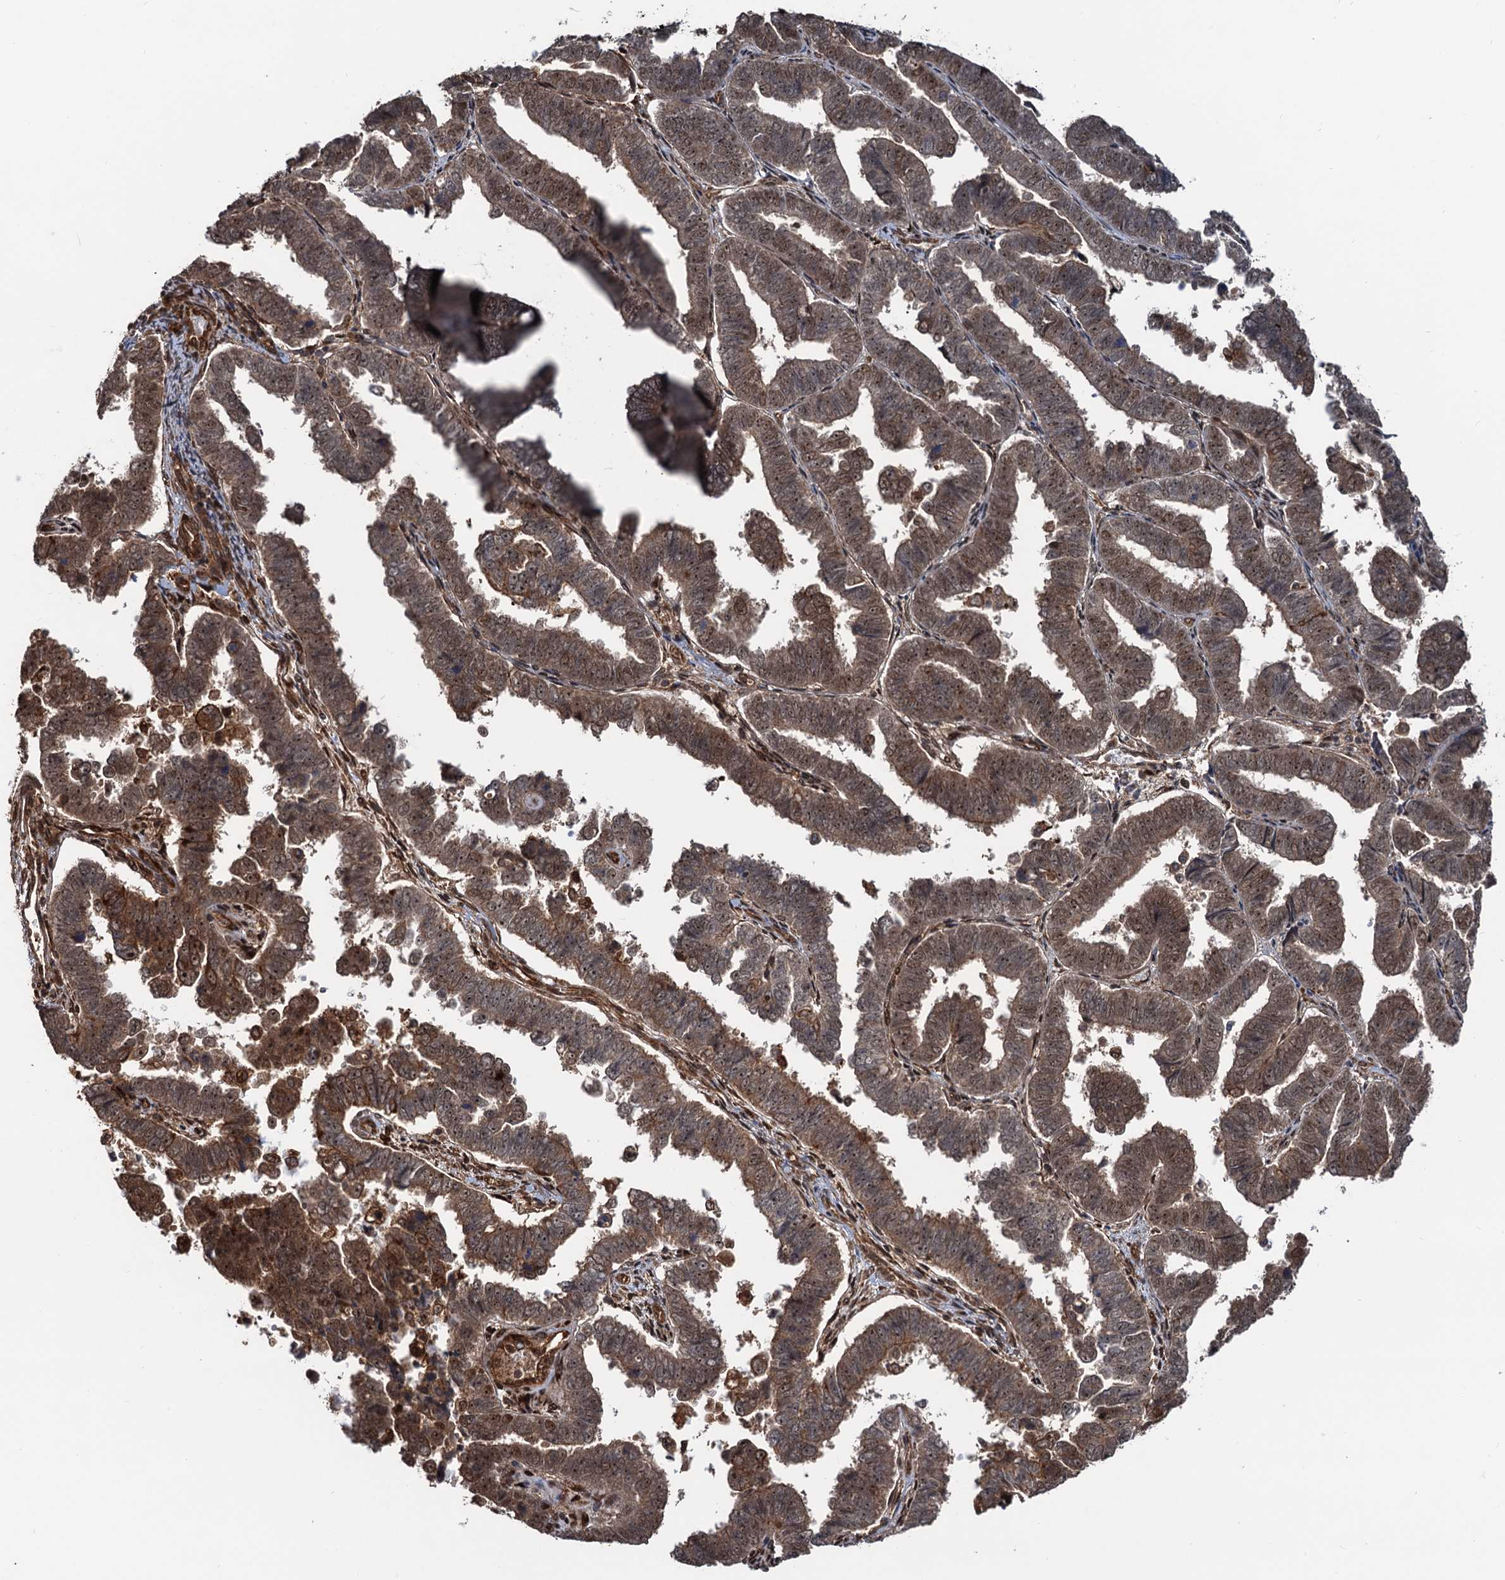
{"staining": {"intensity": "moderate", "quantity": "25%-75%", "location": "cytoplasmic/membranous,nuclear"}, "tissue": "endometrial cancer", "cell_type": "Tumor cells", "image_type": "cancer", "snomed": [{"axis": "morphology", "description": "Adenocarcinoma, NOS"}, {"axis": "topography", "description": "Endometrium"}], "caption": "Moderate cytoplasmic/membranous and nuclear protein staining is appreciated in about 25%-75% of tumor cells in adenocarcinoma (endometrial).", "gene": "SNRNP25", "patient": {"sex": "female", "age": 75}}